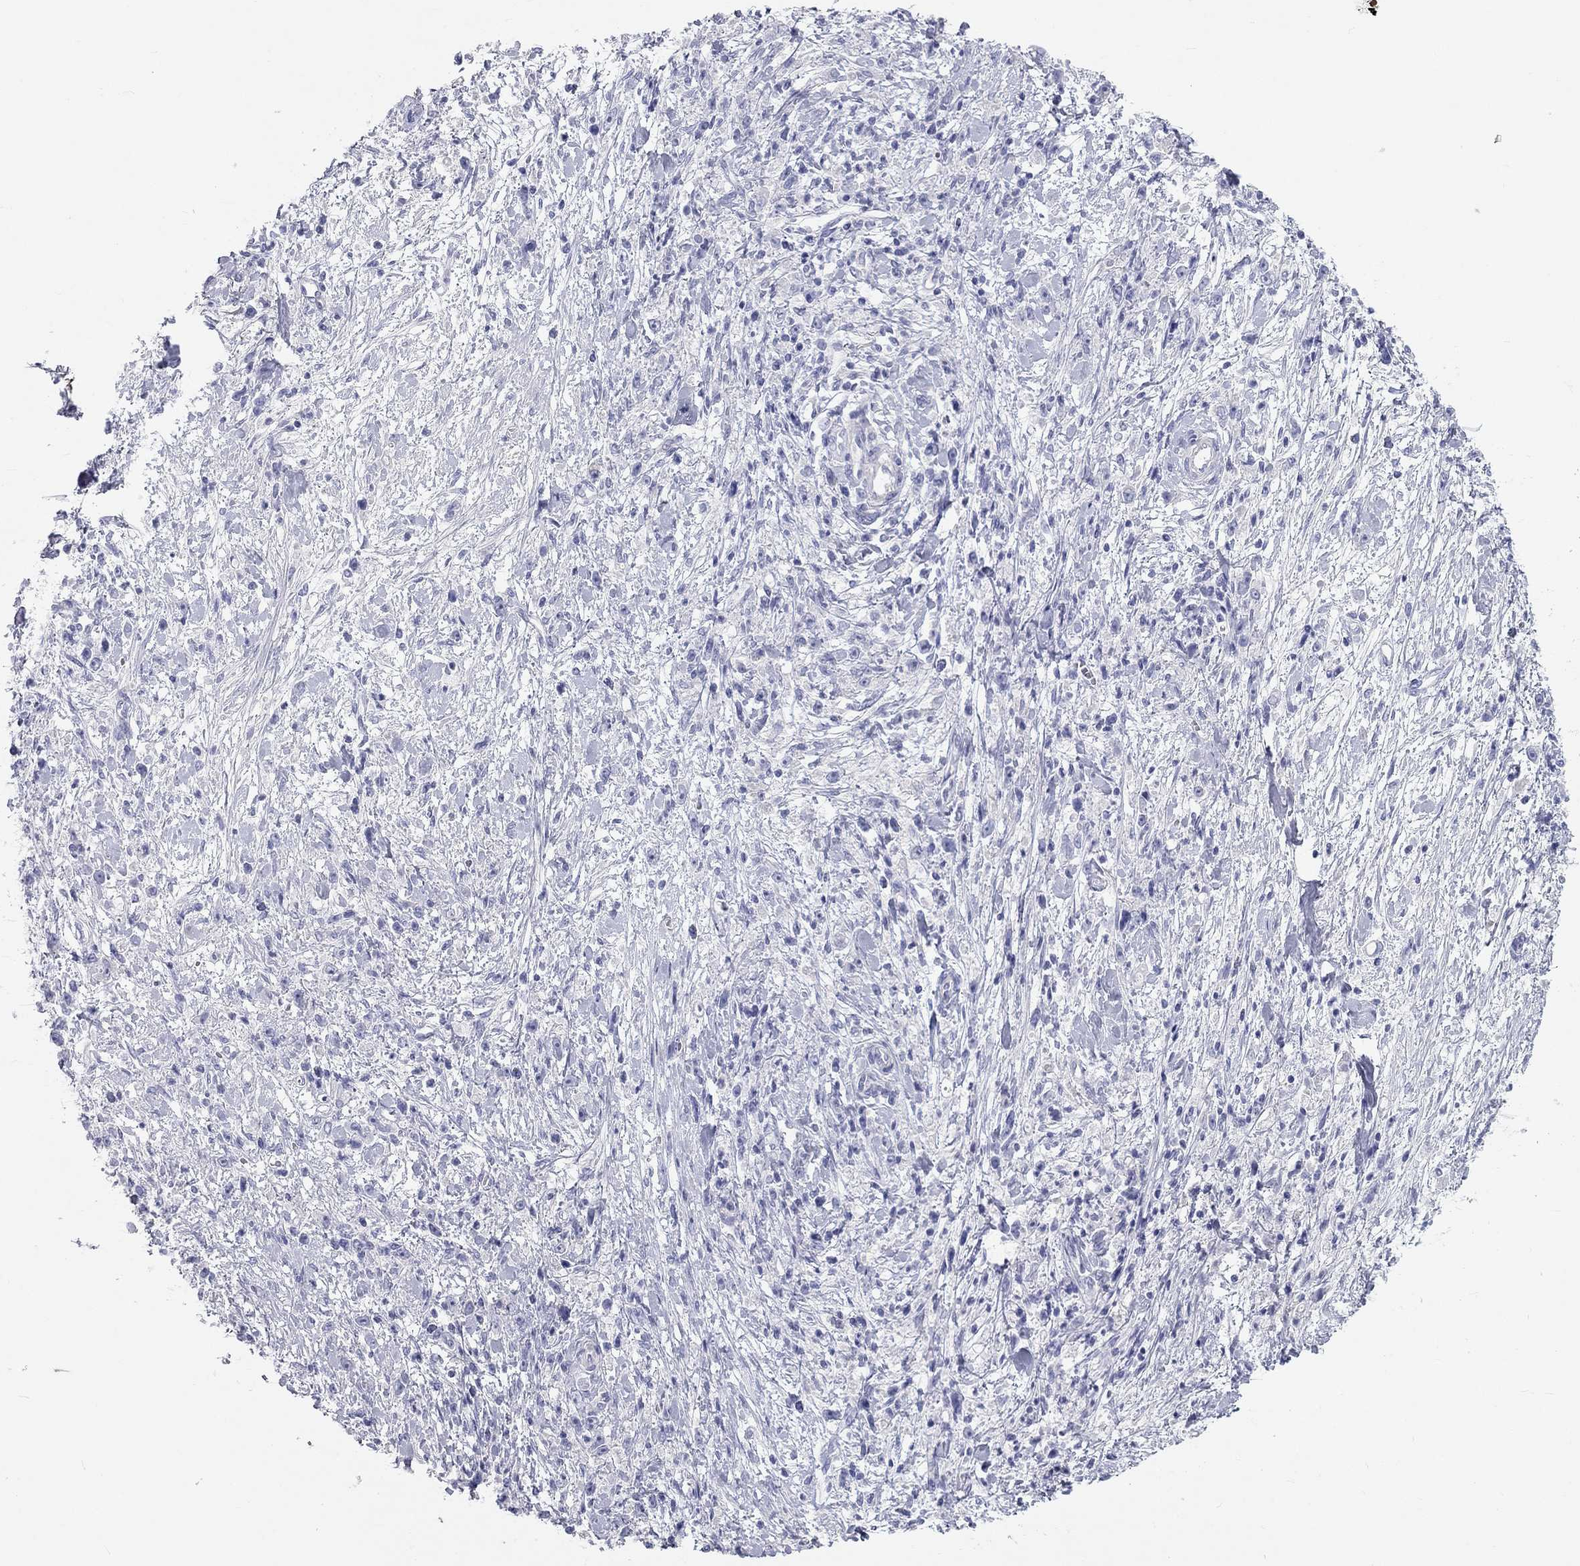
{"staining": {"intensity": "negative", "quantity": "none", "location": "none"}, "tissue": "stomach cancer", "cell_type": "Tumor cells", "image_type": "cancer", "snomed": [{"axis": "morphology", "description": "Adenocarcinoma, NOS"}, {"axis": "topography", "description": "Stomach"}], "caption": "DAB immunohistochemical staining of stomach cancer shows no significant positivity in tumor cells.", "gene": "PCDHGC5", "patient": {"sex": "female", "age": 59}}